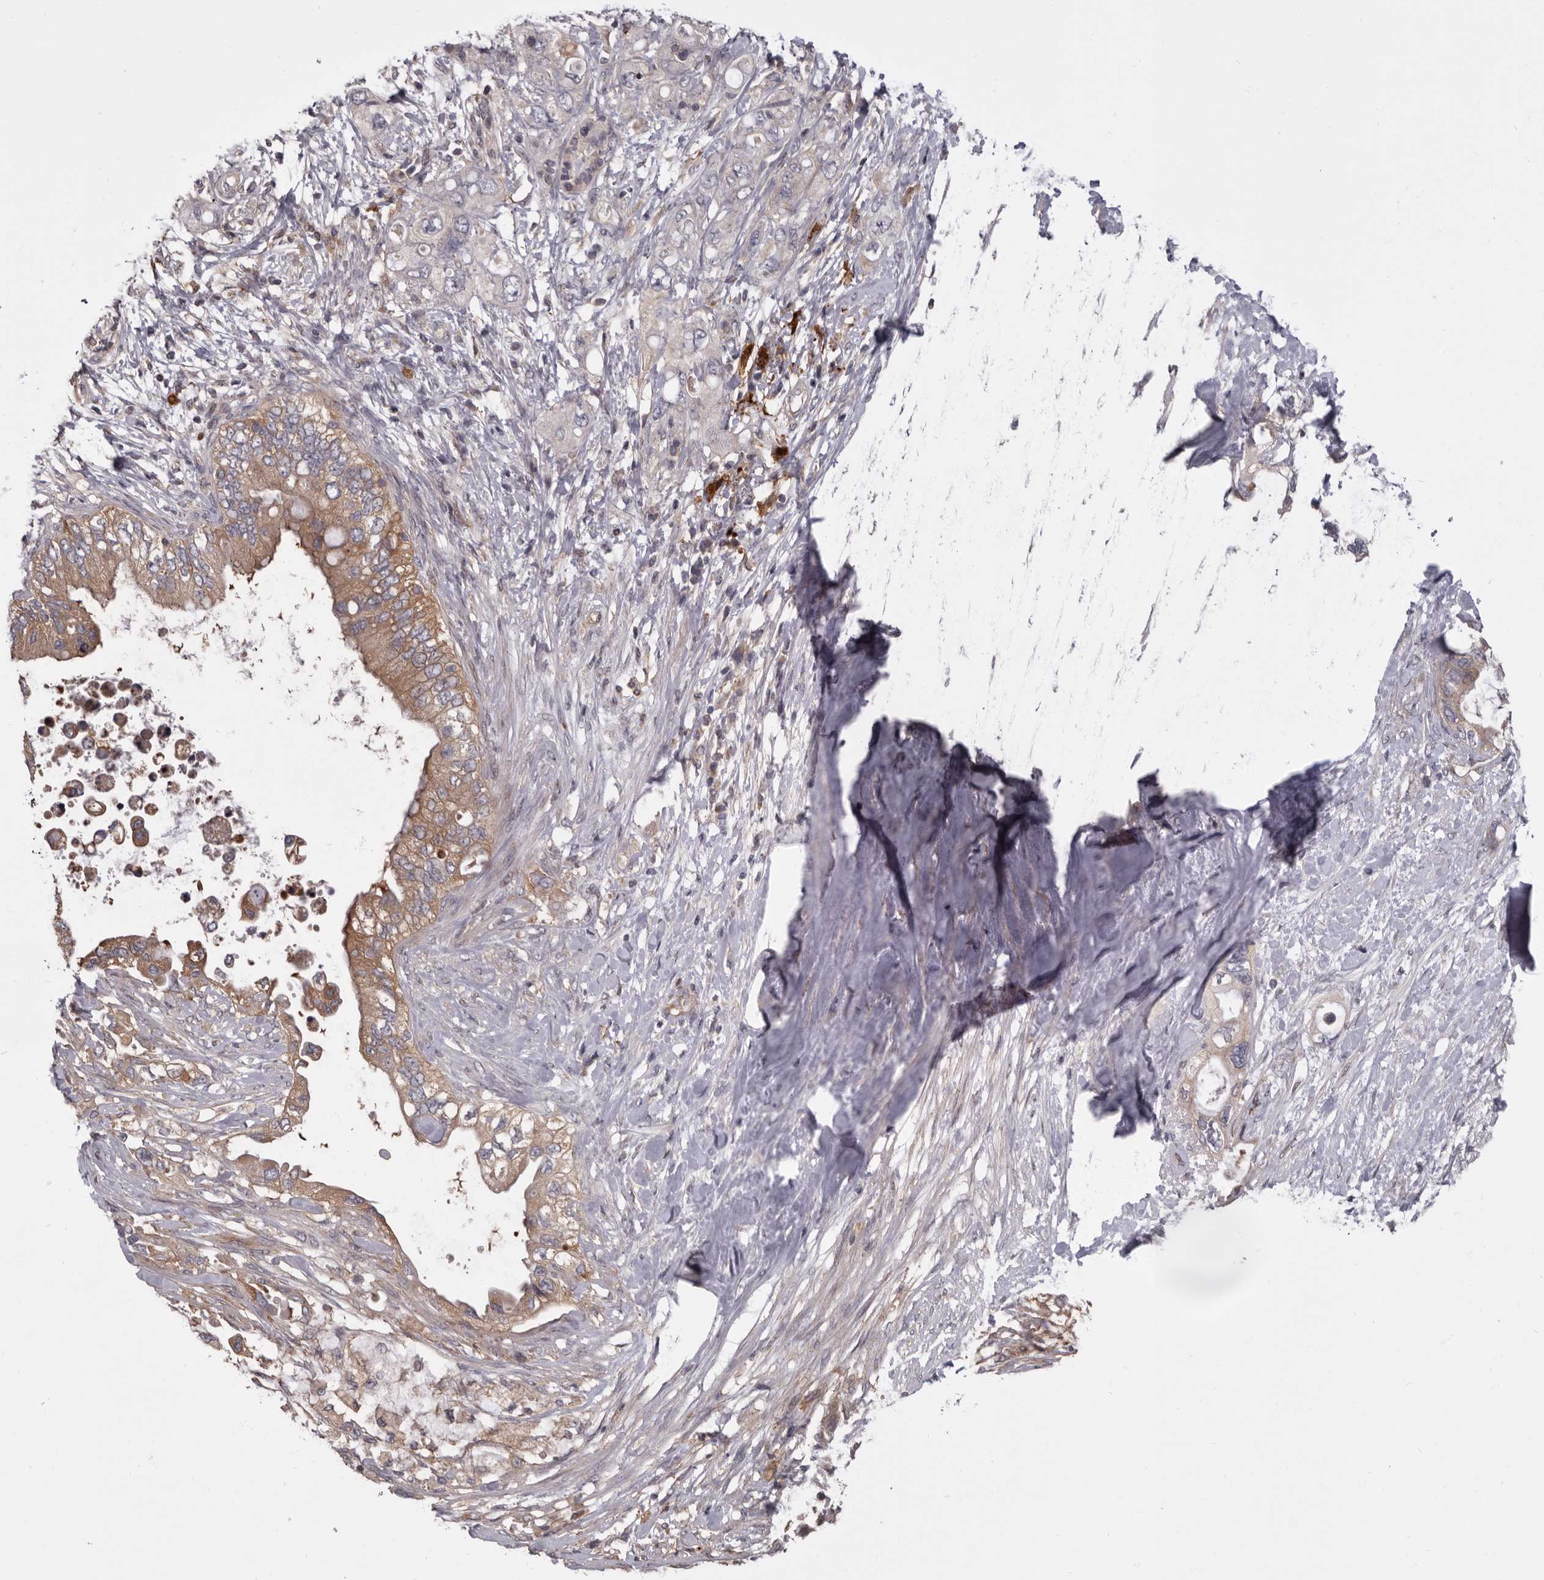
{"staining": {"intensity": "weak", "quantity": ">75%", "location": "cytoplasmic/membranous"}, "tissue": "pancreatic cancer", "cell_type": "Tumor cells", "image_type": "cancer", "snomed": [{"axis": "morphology", "description": "Adenocarcinoma, NOS"}, {"axis": "topography", "description": "Pancreas"}], "caption": "This image demonstrates IHC staining of human pancreatic adenocarcinoma, with low weak cytoplasmic/membranous staining in about >75% of tumor cells.", "gene": "FGFR4", "patient": {"sex": "female", "age": 56}}